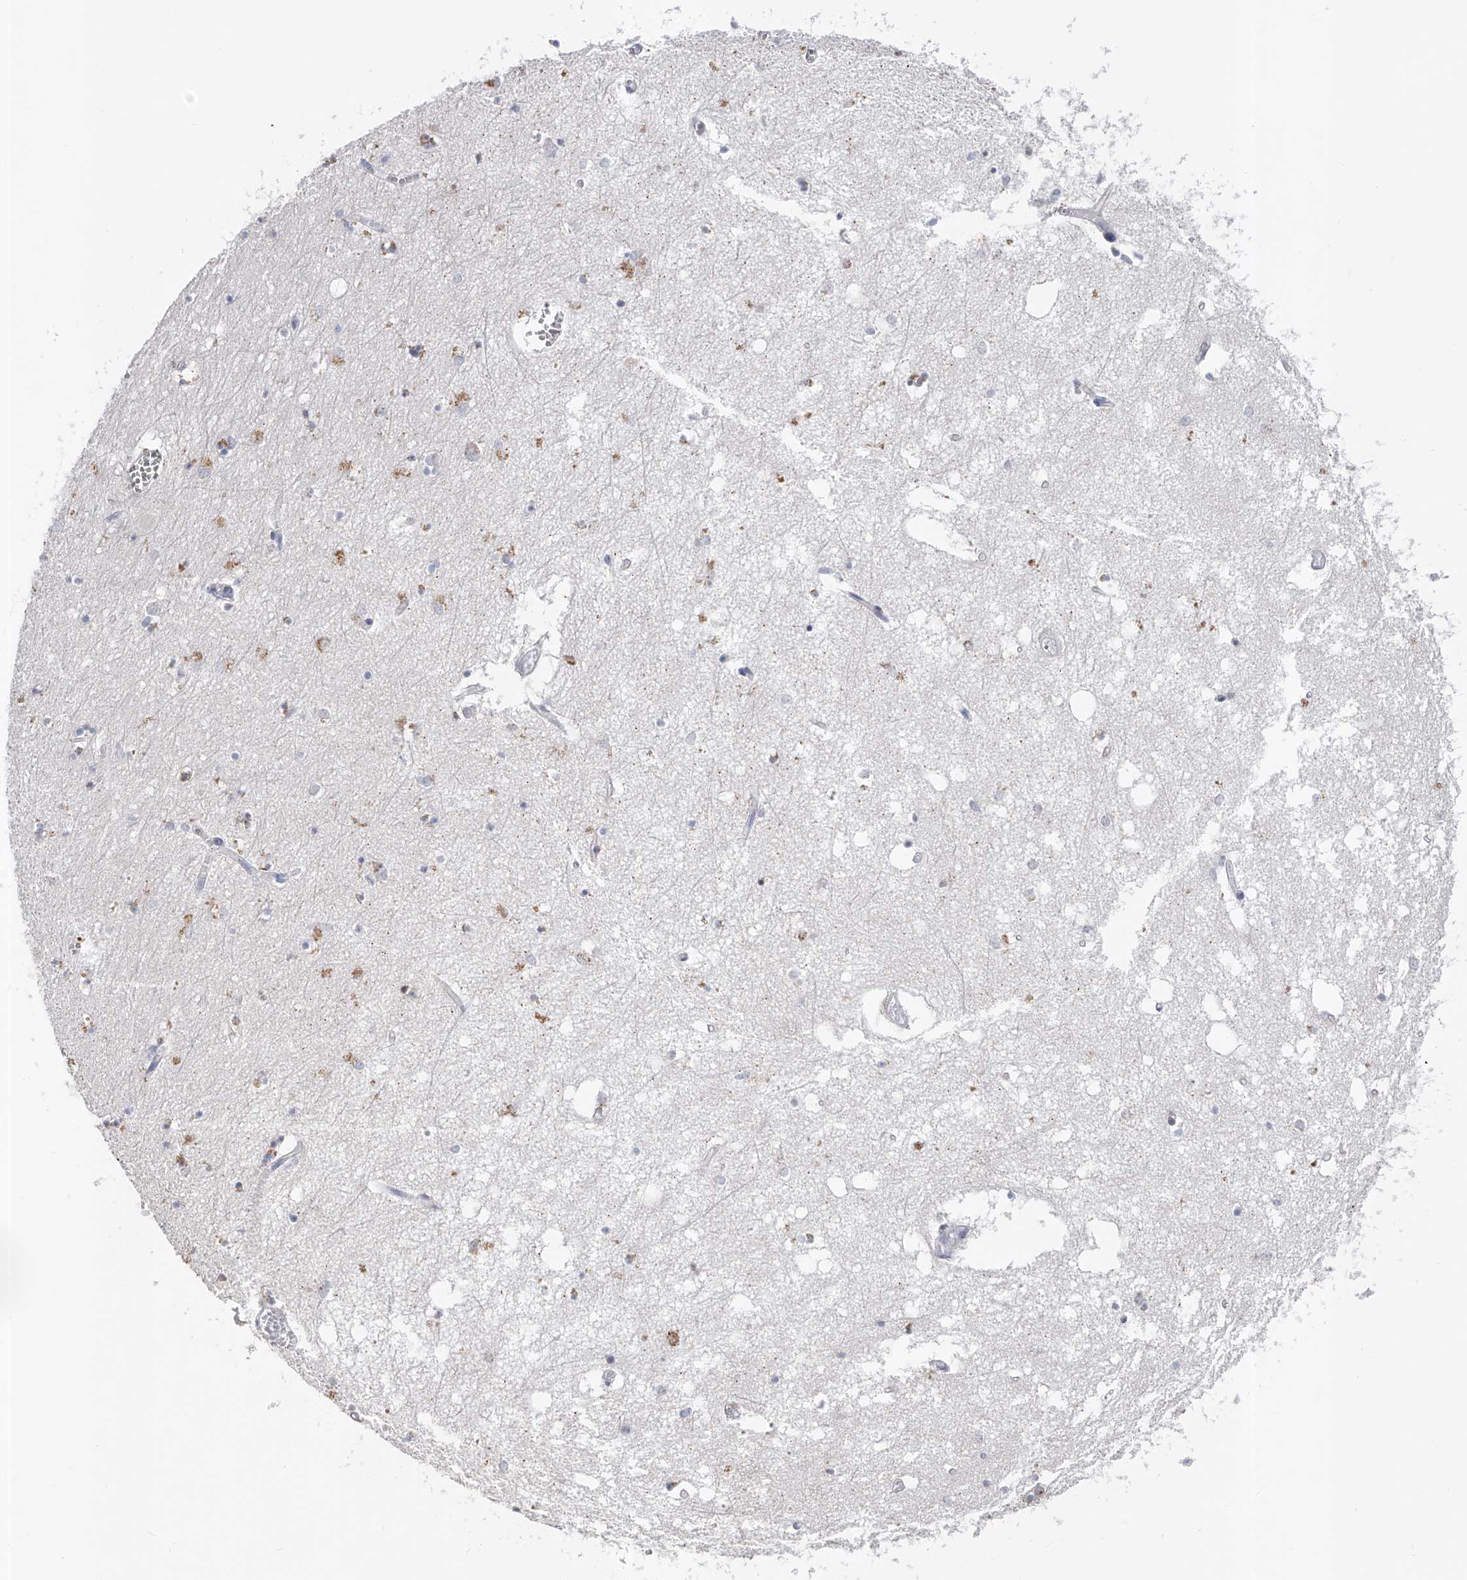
{"staining": {"intensity": "negative", "quantity": "none", "location": "none"}, "tissue": "hippocampus", "cell_type": "Glial cells", "image_type": "normal", "snomed": [{"axis": "morphology", "description": "Normal tissue, NOS"}, {"axis": "topography", "description": "Hippocampus"}], "caption": "Immunohistochemistry micrograph of normal hippocampus: human hippocampus stained with DAB shows no significant protein staining in glial cells. The staining is performed using DAB (3,3'-diaminobenzidine) brown chromogen with nuclei counter-stained in using hematoxylin.", "gene": "RWDD2A", "patient": {"sex": "male", "age": 70}}